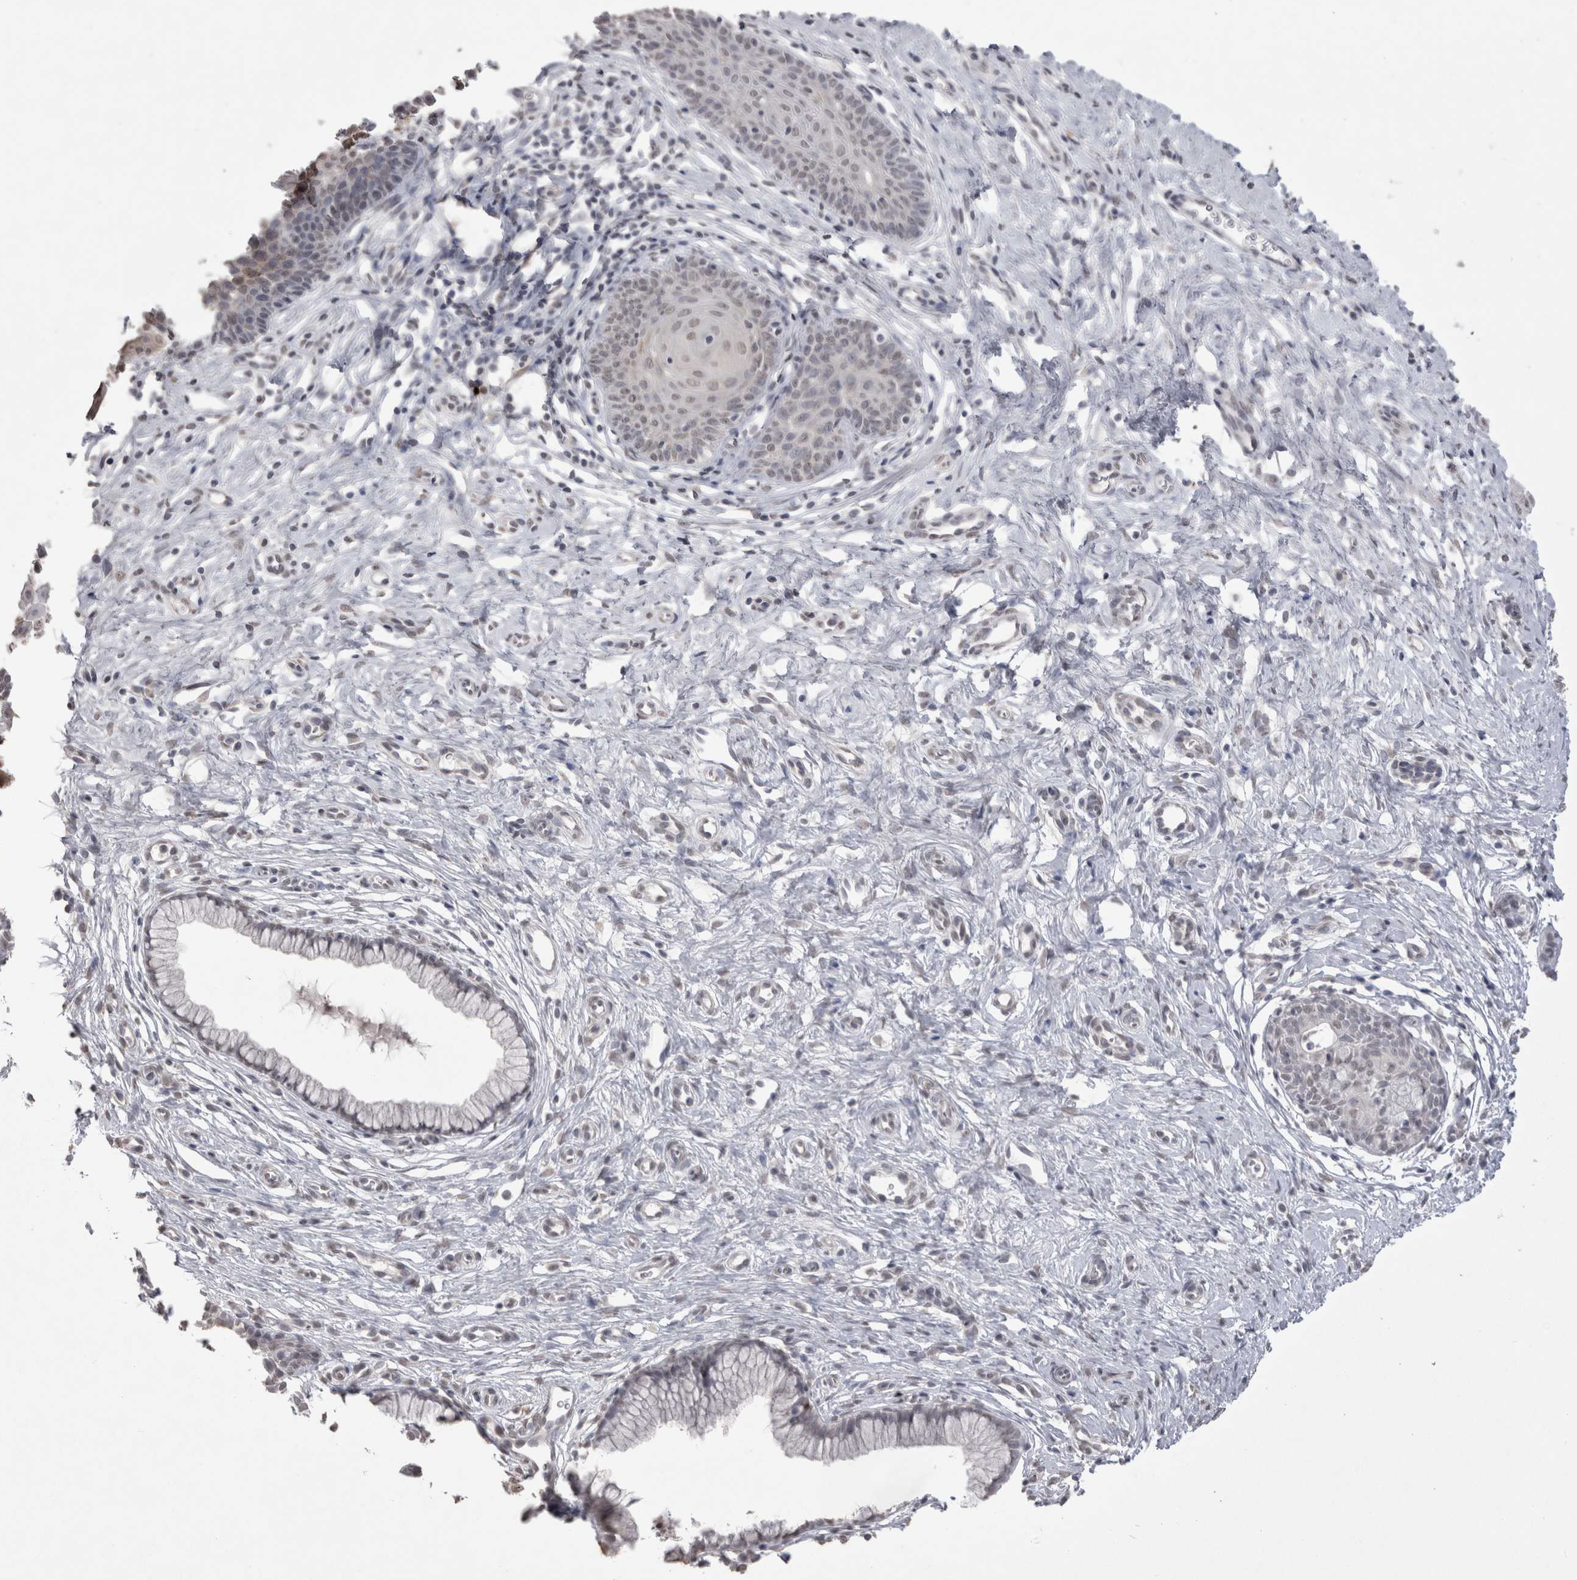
{"staining": {"intensity": "negative", "quantity": "none", "location": "none"}, "tissue": "cervix", "cell_type": "Glandular cells", "image_type": "normal", "snomed": [{"axis": "morphology", "description": "Normal tissue, NOS"}, {"axis": "topography", "description": "Cervix"}], "caption": "DAB immunohistochemical staining of normal human cervix exhibits no significant staining in glandular cells.", "gene": "DDX4", "patient": {"sex": "female", "age": 36}}